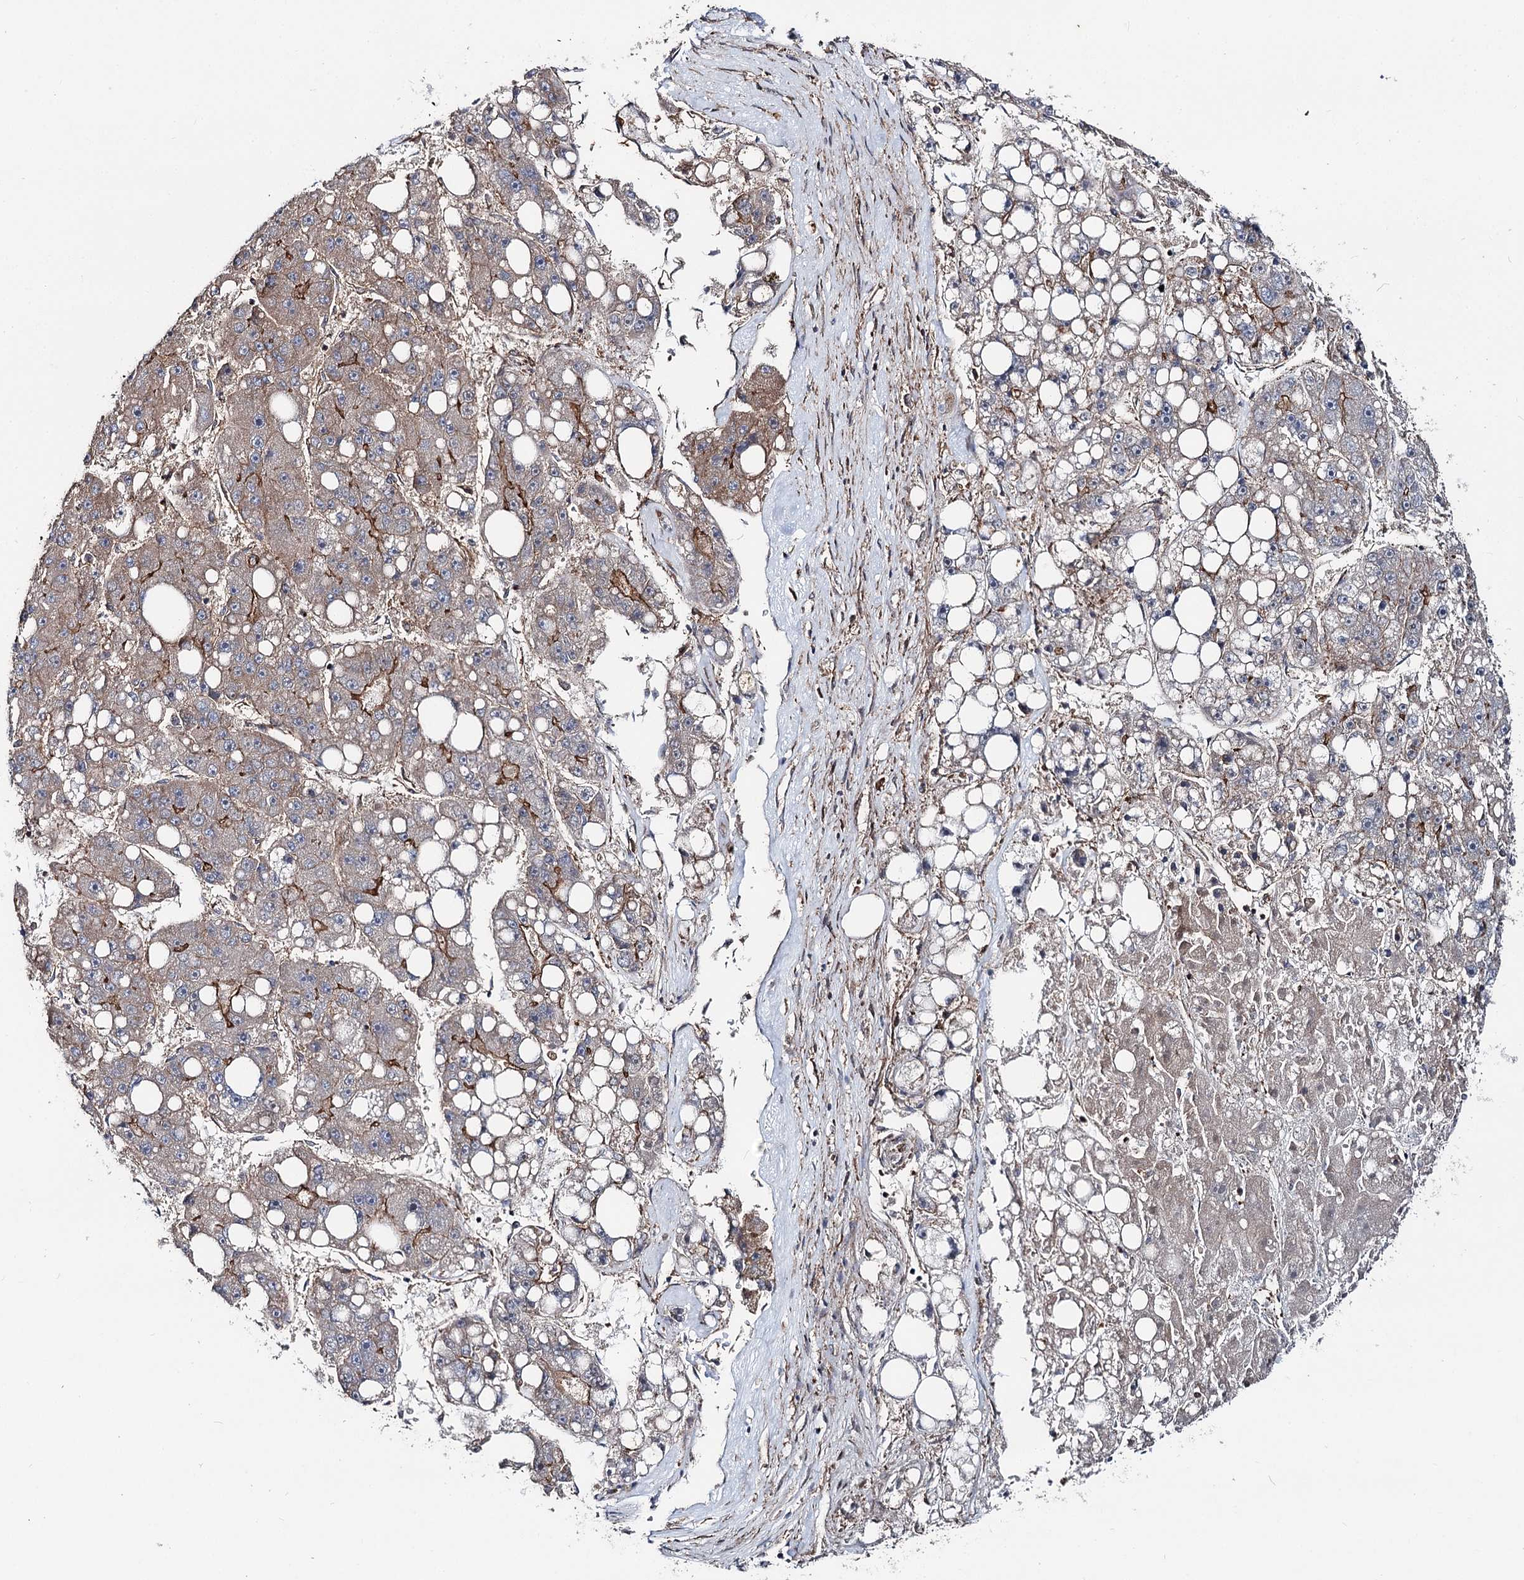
{"staining": {"intensity": "strong", "quantity": "<25%", "location": "cytoplasmic/membranous"}, "tissue": "liver cancer", "cell_type": "Tumor cells", "image_type": "cancer", "snomed": [{"axis": "morphology", "description": "Carcinoma, Hepatocellular, NOS"}, {"axis": "topography", "description": "Liver"}], "caption": "Immunohistochemistry (IHC) of human liver cancer displays medium levels of strong cytoplasmic/membranous staining in approximately <25% of tumor cells.", "gene": "ITFG2", "patient": {"sex": "female", "age": 61}}